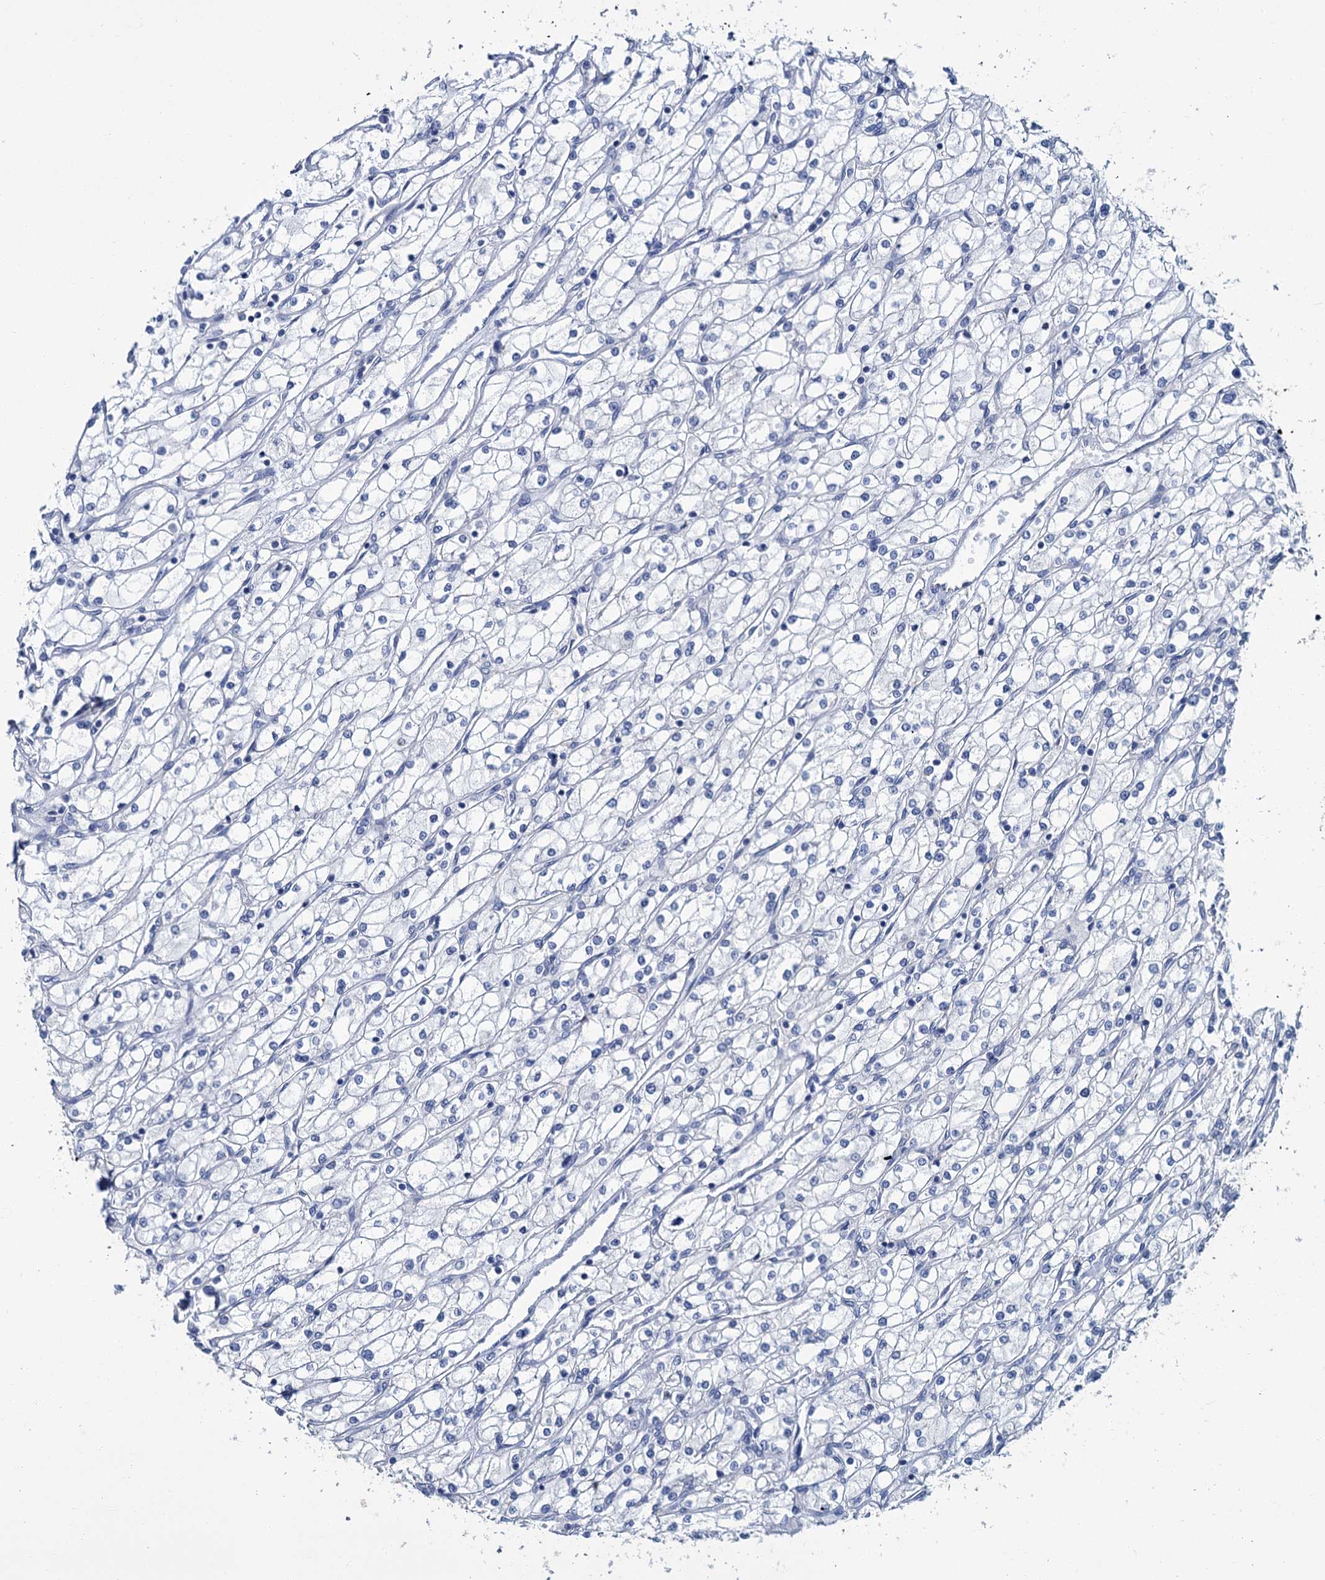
{"staining": {"intensity": "negative", "quantity": "none", "location": "none"}, "tissue": "renal cancer", "cell_type": "Tumor cells", "image_type": "cancer", "snomed": [{"axis": "morphology", "description": "Adenocarcinoma, NOS"}, {"axis": "topography", "description": "Kidney"}], "caption": "There is no significant positivity in tumor cells of adenocarcinoma (renal).", "gene": "SNCB", "patient": {"sex": "male", "age": 80}}